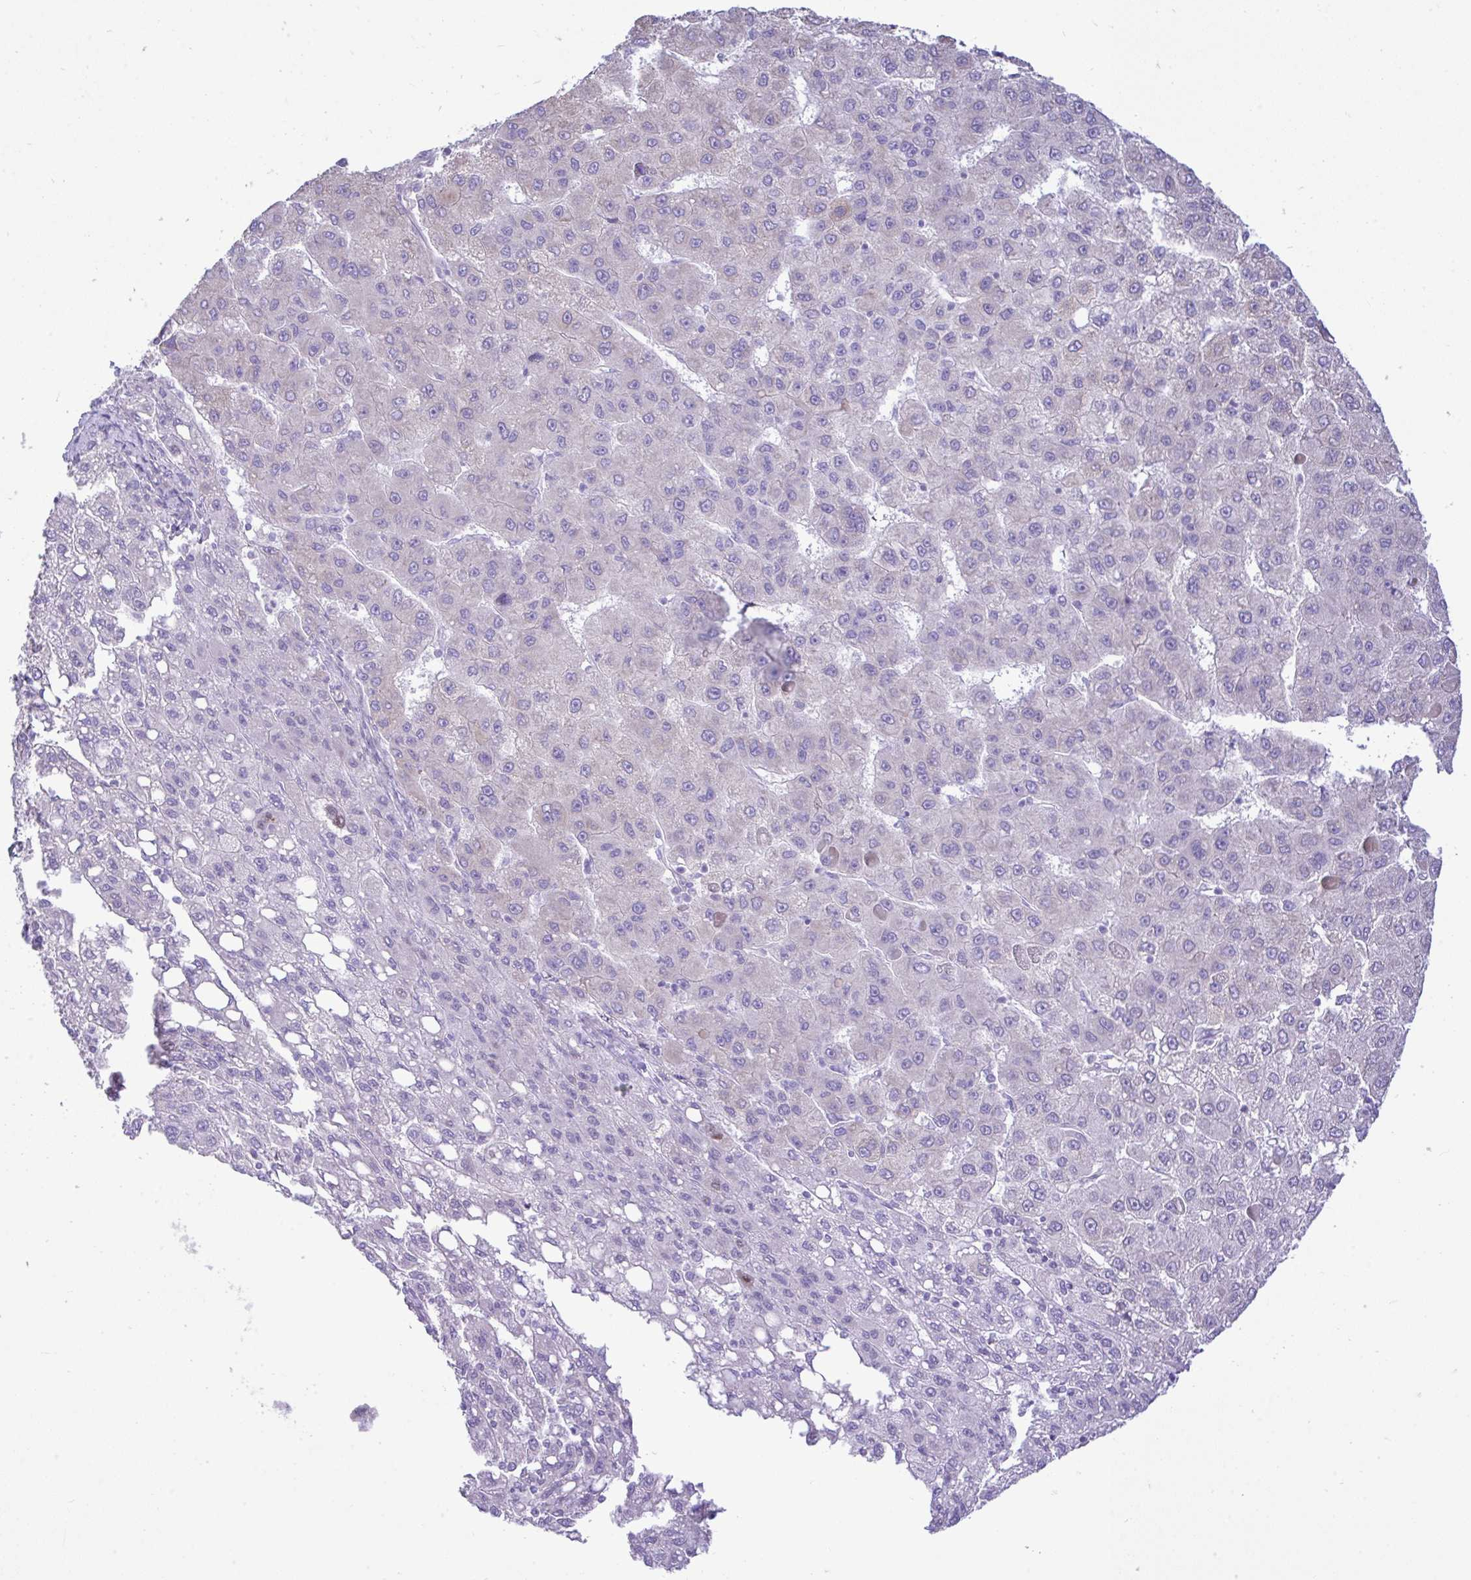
{"staining": {"intensity": "negative", "quantity": "none", "location": "none"}, "tissue": "liver cancer", "cell_type": "Tumor cells", "image_type": "cancer", "snomed": [{"axis": "morphology", "description": "Carcinoma, Hepatocellular, NOS"}, {"axis": "topography", "description": "Liver"}], "caption": "Immunohistochemical staining of liver cancer (hepatocellular carcinoma) displays no significant expression in tumor cells.", "gene": "EEF1A2", "patient": {"sex": "female", "age": 82}}